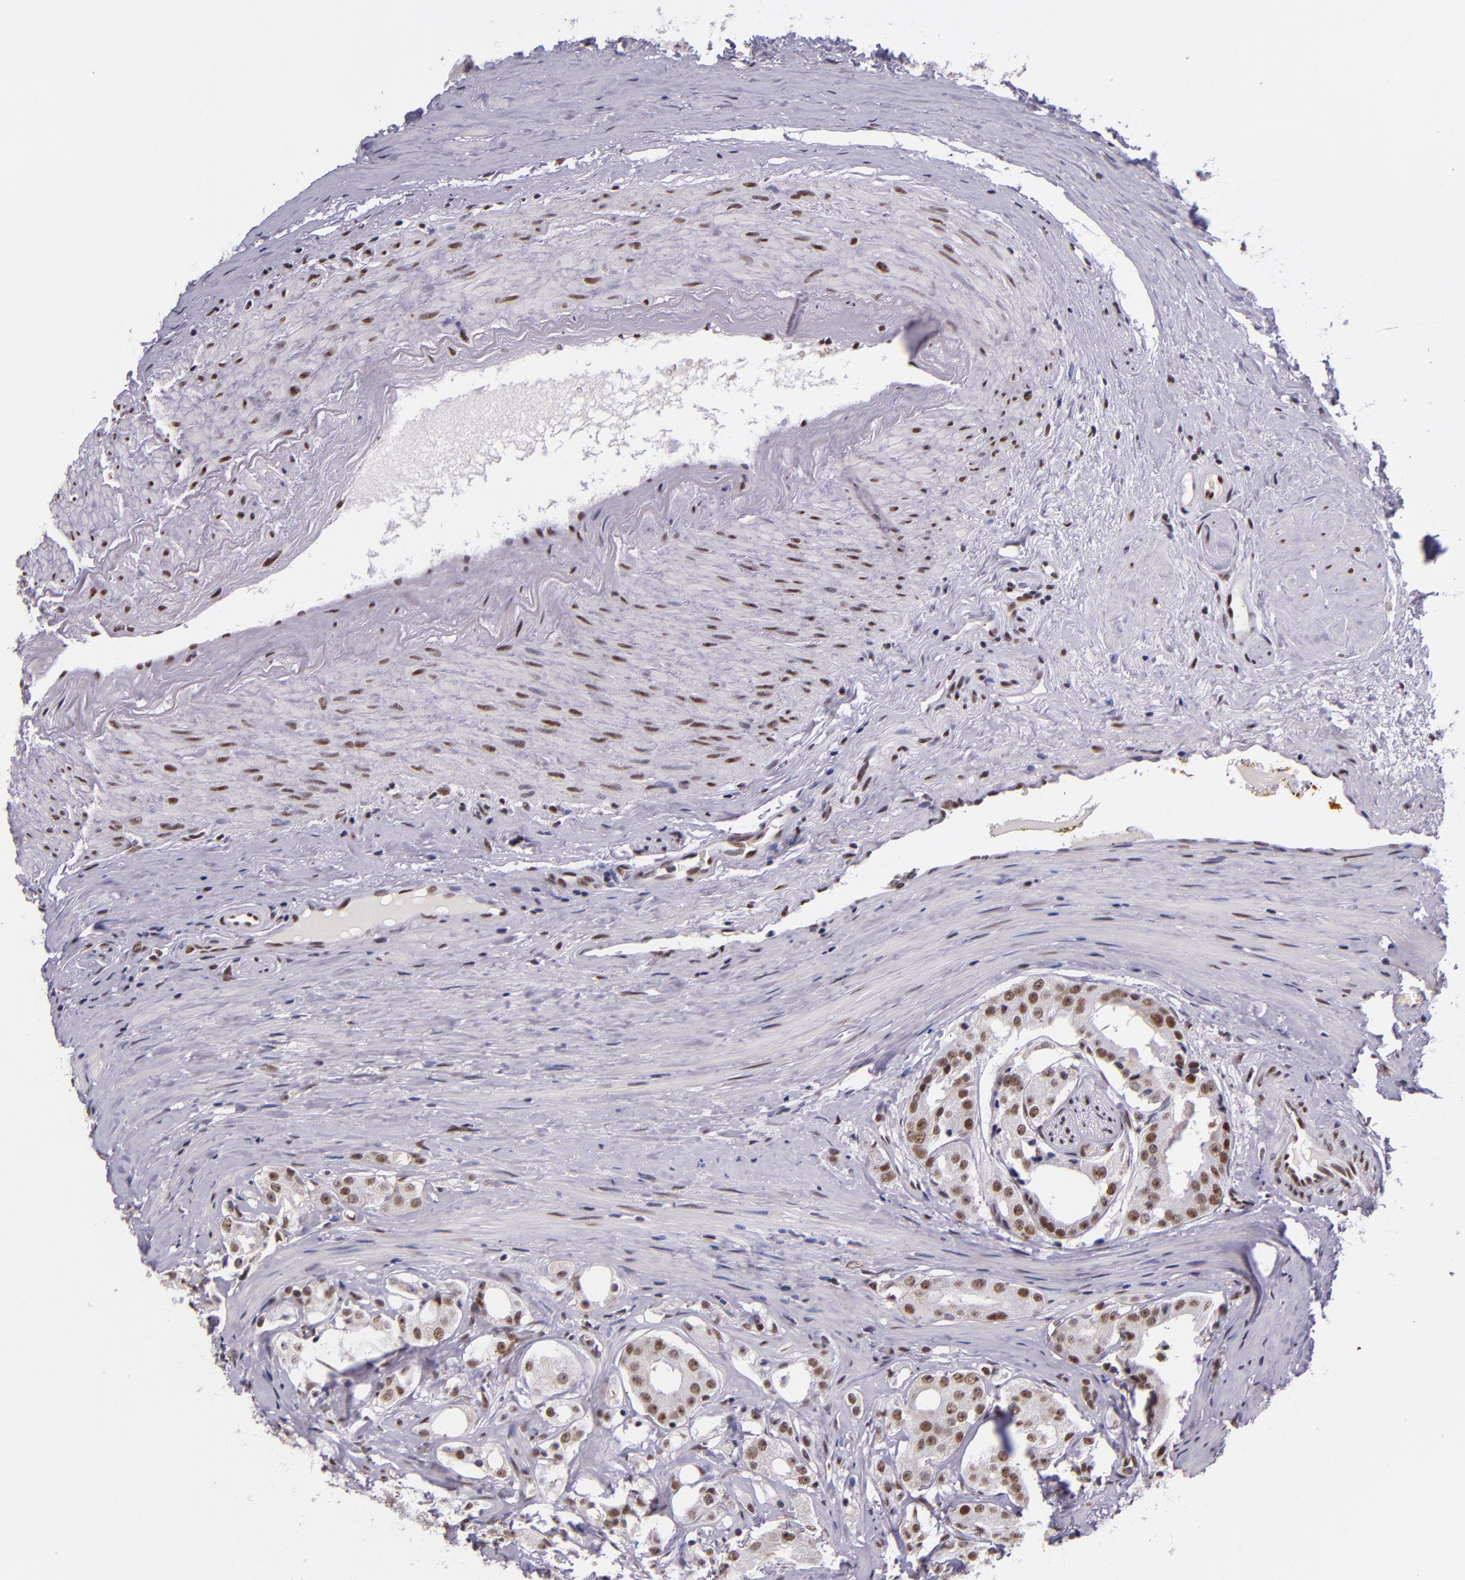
{"staining": {"intensity": "moderate", "quantity": "25%-75%", "location": "nuclear"}, "tissue": "prostate cancer", "cell_type": "Tumor cells", "image_type": "cancer", "snomed": [{"axis": "morphology", "description": "Adenocarcinoma, High grade"}, {"axis": "topography", "description": "Prostate"}], "caption": "Human prostate cancer (adenocarcinoma (high-grade)) stained for a protein (brown) displays moderate nuclear positive positivity in approximately 25%-75% of tumor cells.", "gene": "GPKOW", "patient": {"sex": "male", "age": 68}}